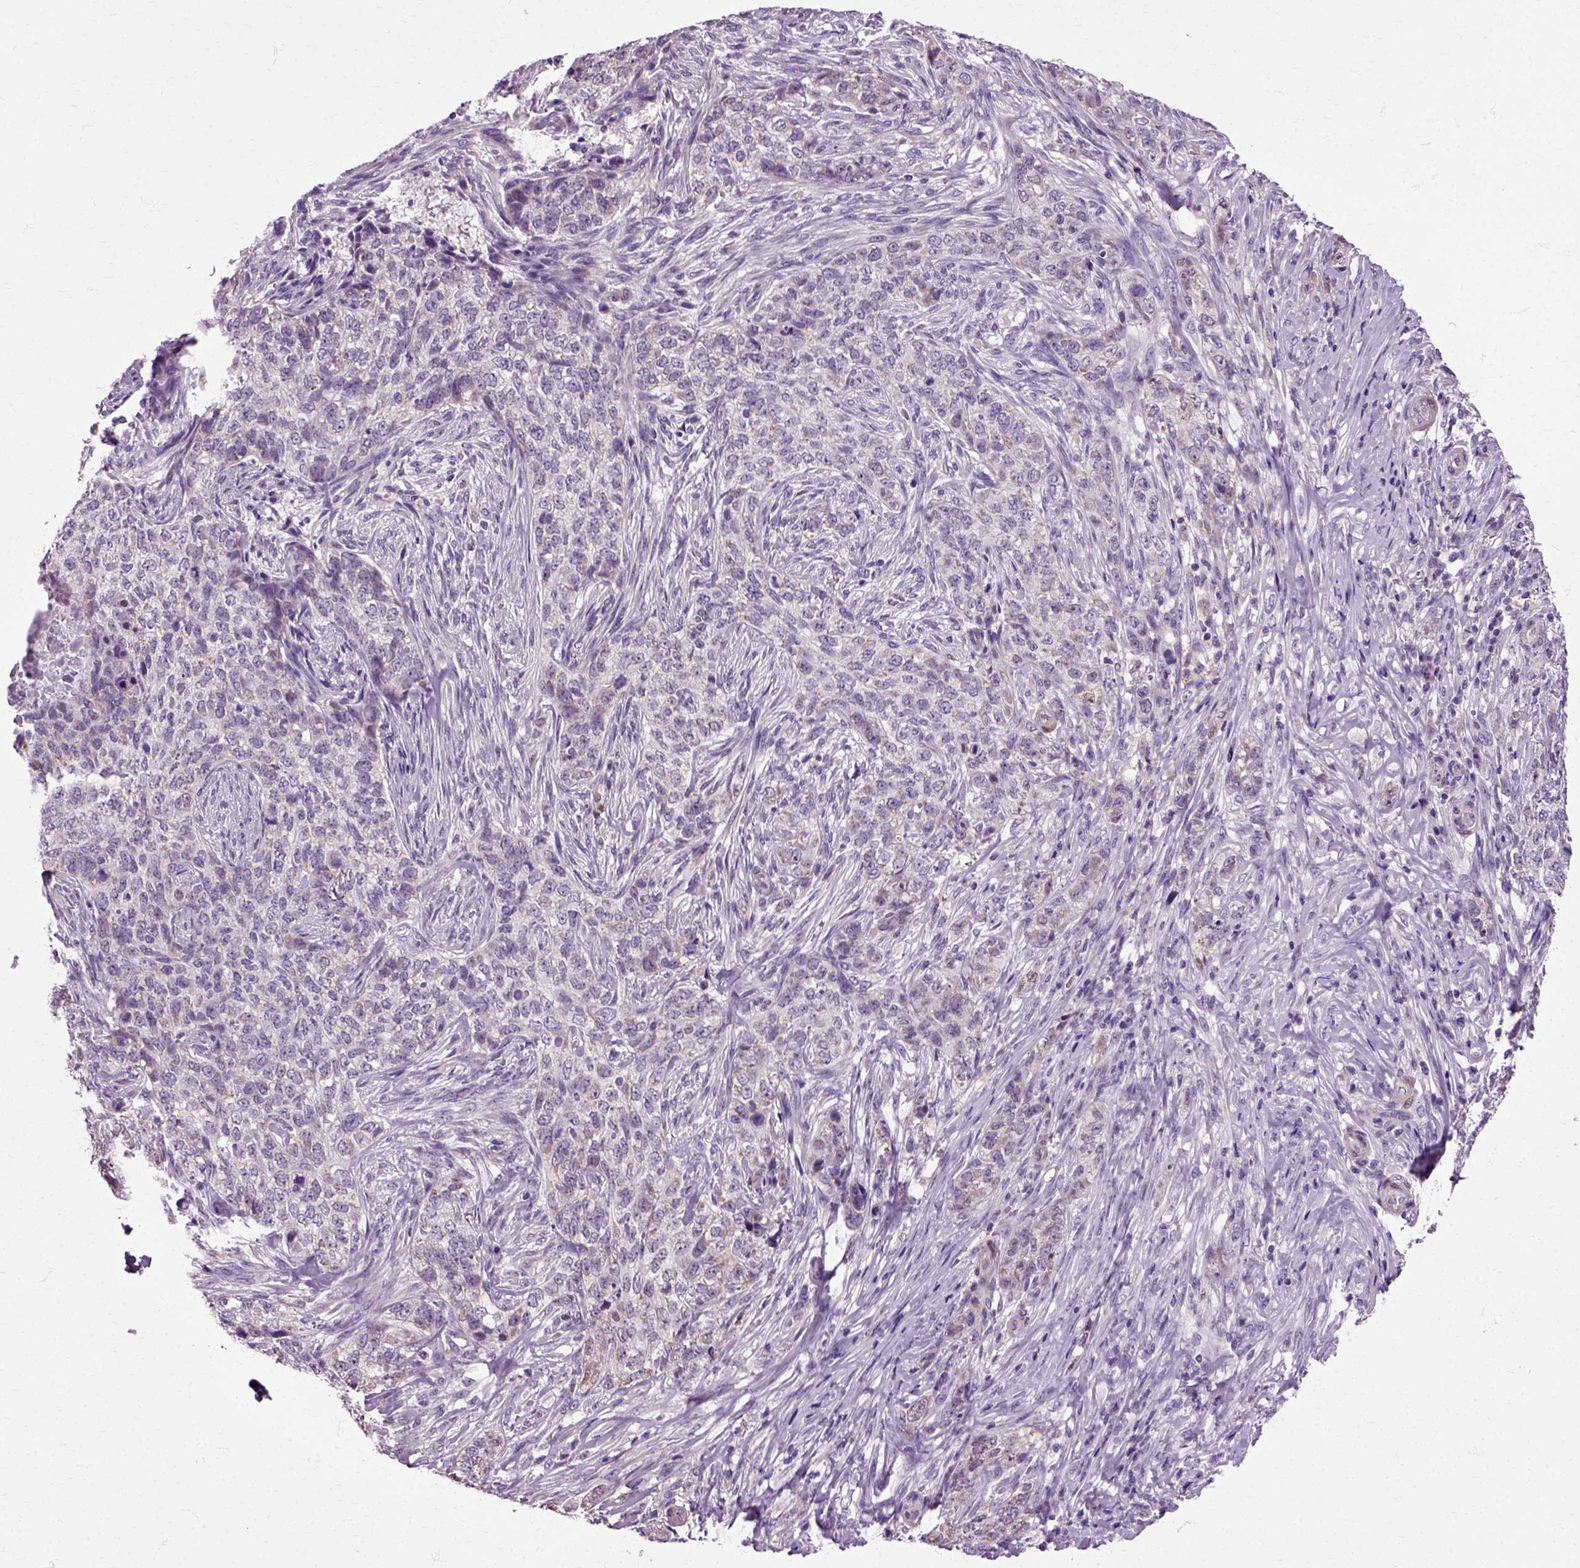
{"staining": {"intensity": "weak", "quantity": "<25%", "location": "cytoplasmic/membranous"}, "tissue": "skin cancer", "cell_type": "Tumor cells", "image_type": "cancer", "snomed": [{"axis": "morphology", "description": "Basal cell carcinoma"}, {"axis": "topography", "description": "Skin"}], "caption": "A photomicrograph of skin cancer stained for a protein demonstrates no brown staining in tumor cells.", "gene": "HSPA2", "patient": {"sex": "female", "age": 69}}